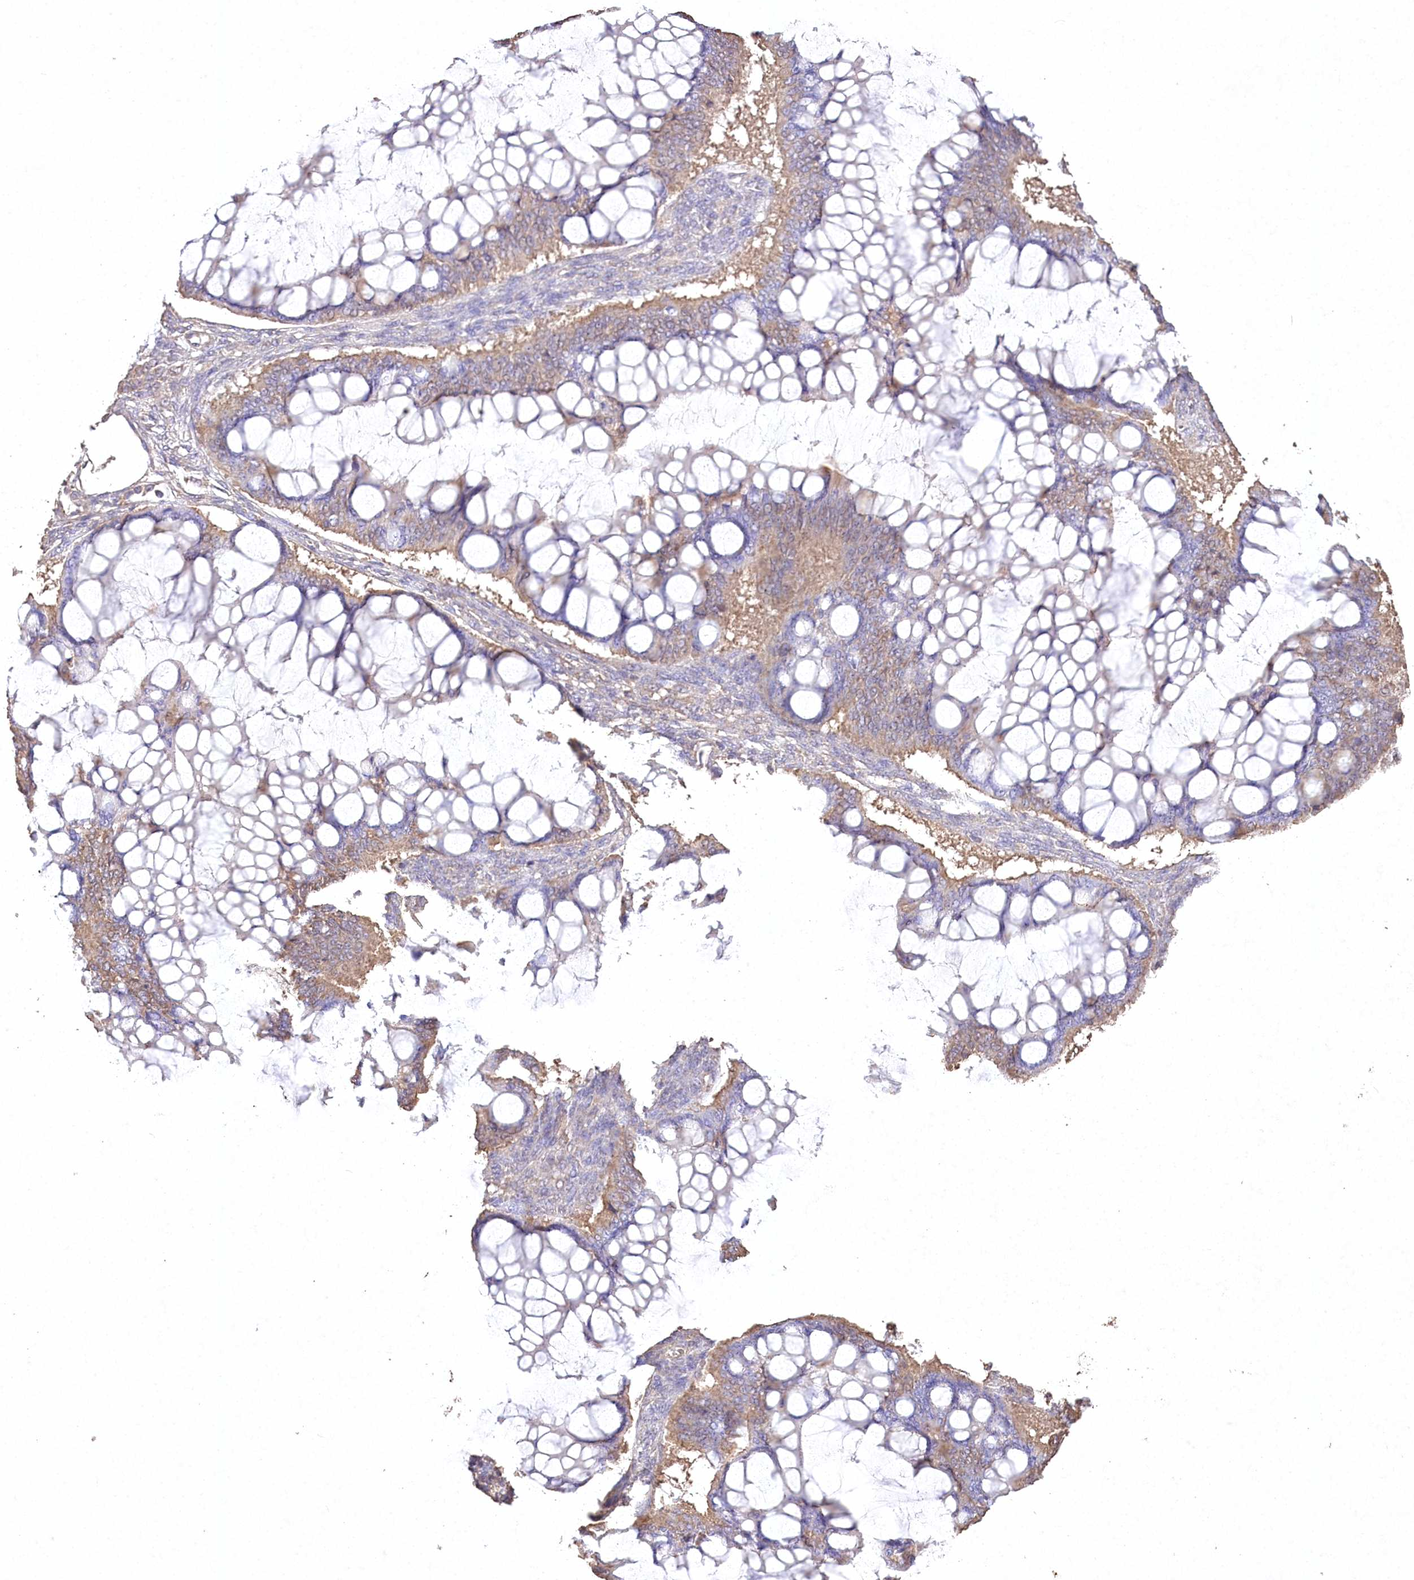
{"staining": {"intensity": "weak", "quantity": "25%-75%", "location": "cytoplasmic/membranous"}, "tissue": "ovarian cancer", "cell_type": "Tumor cells", "image_type": "cancer", "snomed": [{"axis": "morphology", "description": "Cystadenocarcinoma, mucinous, NOS"}, {"axis": "topography", "description": "Ovary"}], "caption": "Protein expression analysis of mucinous cystadenocarcinoma (ovarian) reveals weak cytoplasmic/membranous positivity in about 25%-75% of tumor cells. (IHC, brightfield microscopy, high magnification).", "gene": "IREB2", "patient": {"sex": "female", "age": 73}}